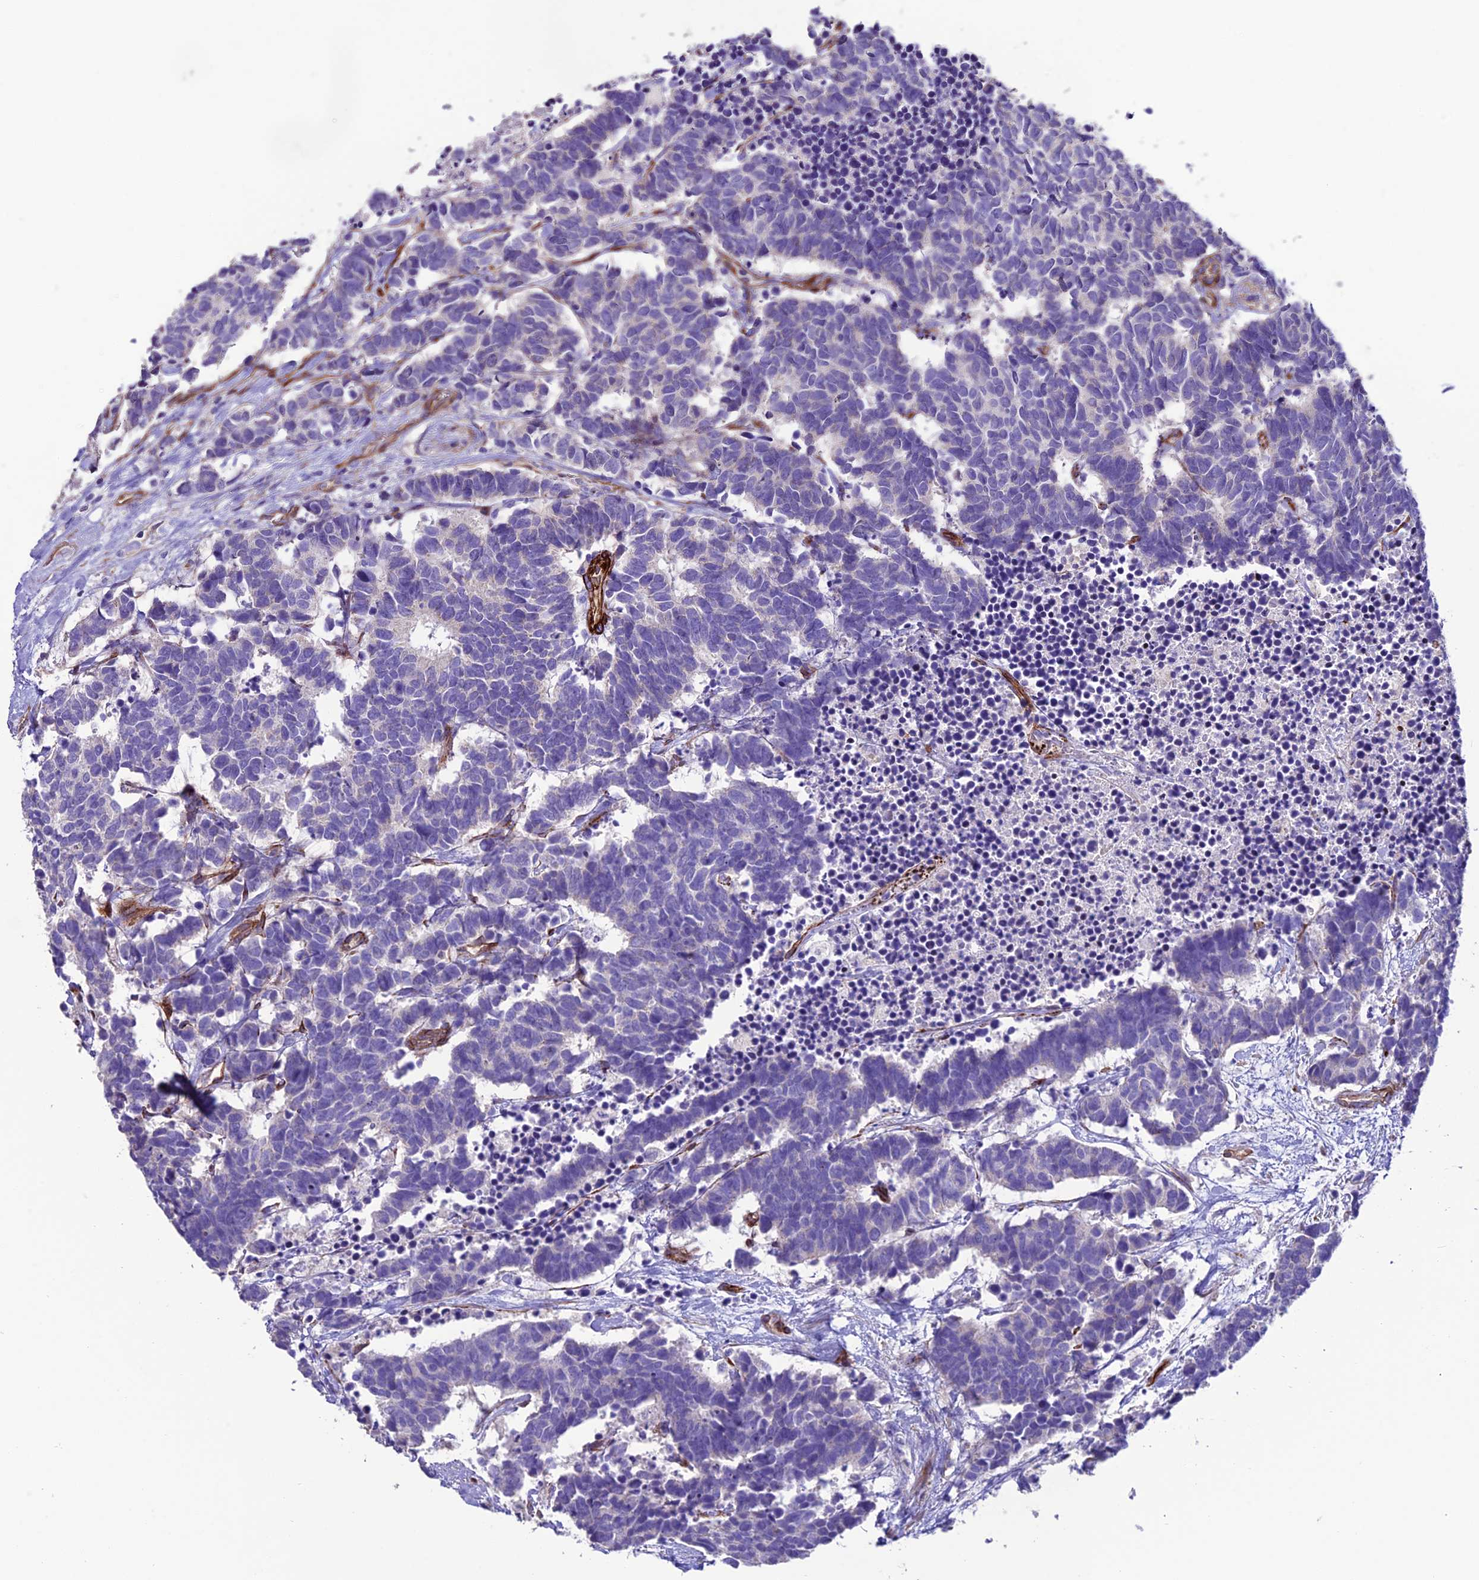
{"staining": {"intensity": "negative", "quantity": "none", "location": "none"}, "tissue": "carcinoid", "cell_type": "Tumor cells", "image_type": "cancer", "snomed": [{"axis": "morphology", "description": "Carcinoma, NOS"}, {"axis": "morphology", "description": "Carcinoid, malignant, NOS"}, {"axis": "topography", "description": "Urinary bladder"}], "caption": "Immunohistochemistry (IHC) micrograph of carcinoma stained for a protein (brown), which reveals no staining in tumor cells.", "gene": "REX1BD", "patient": {"sex": "male", "age": 57}}